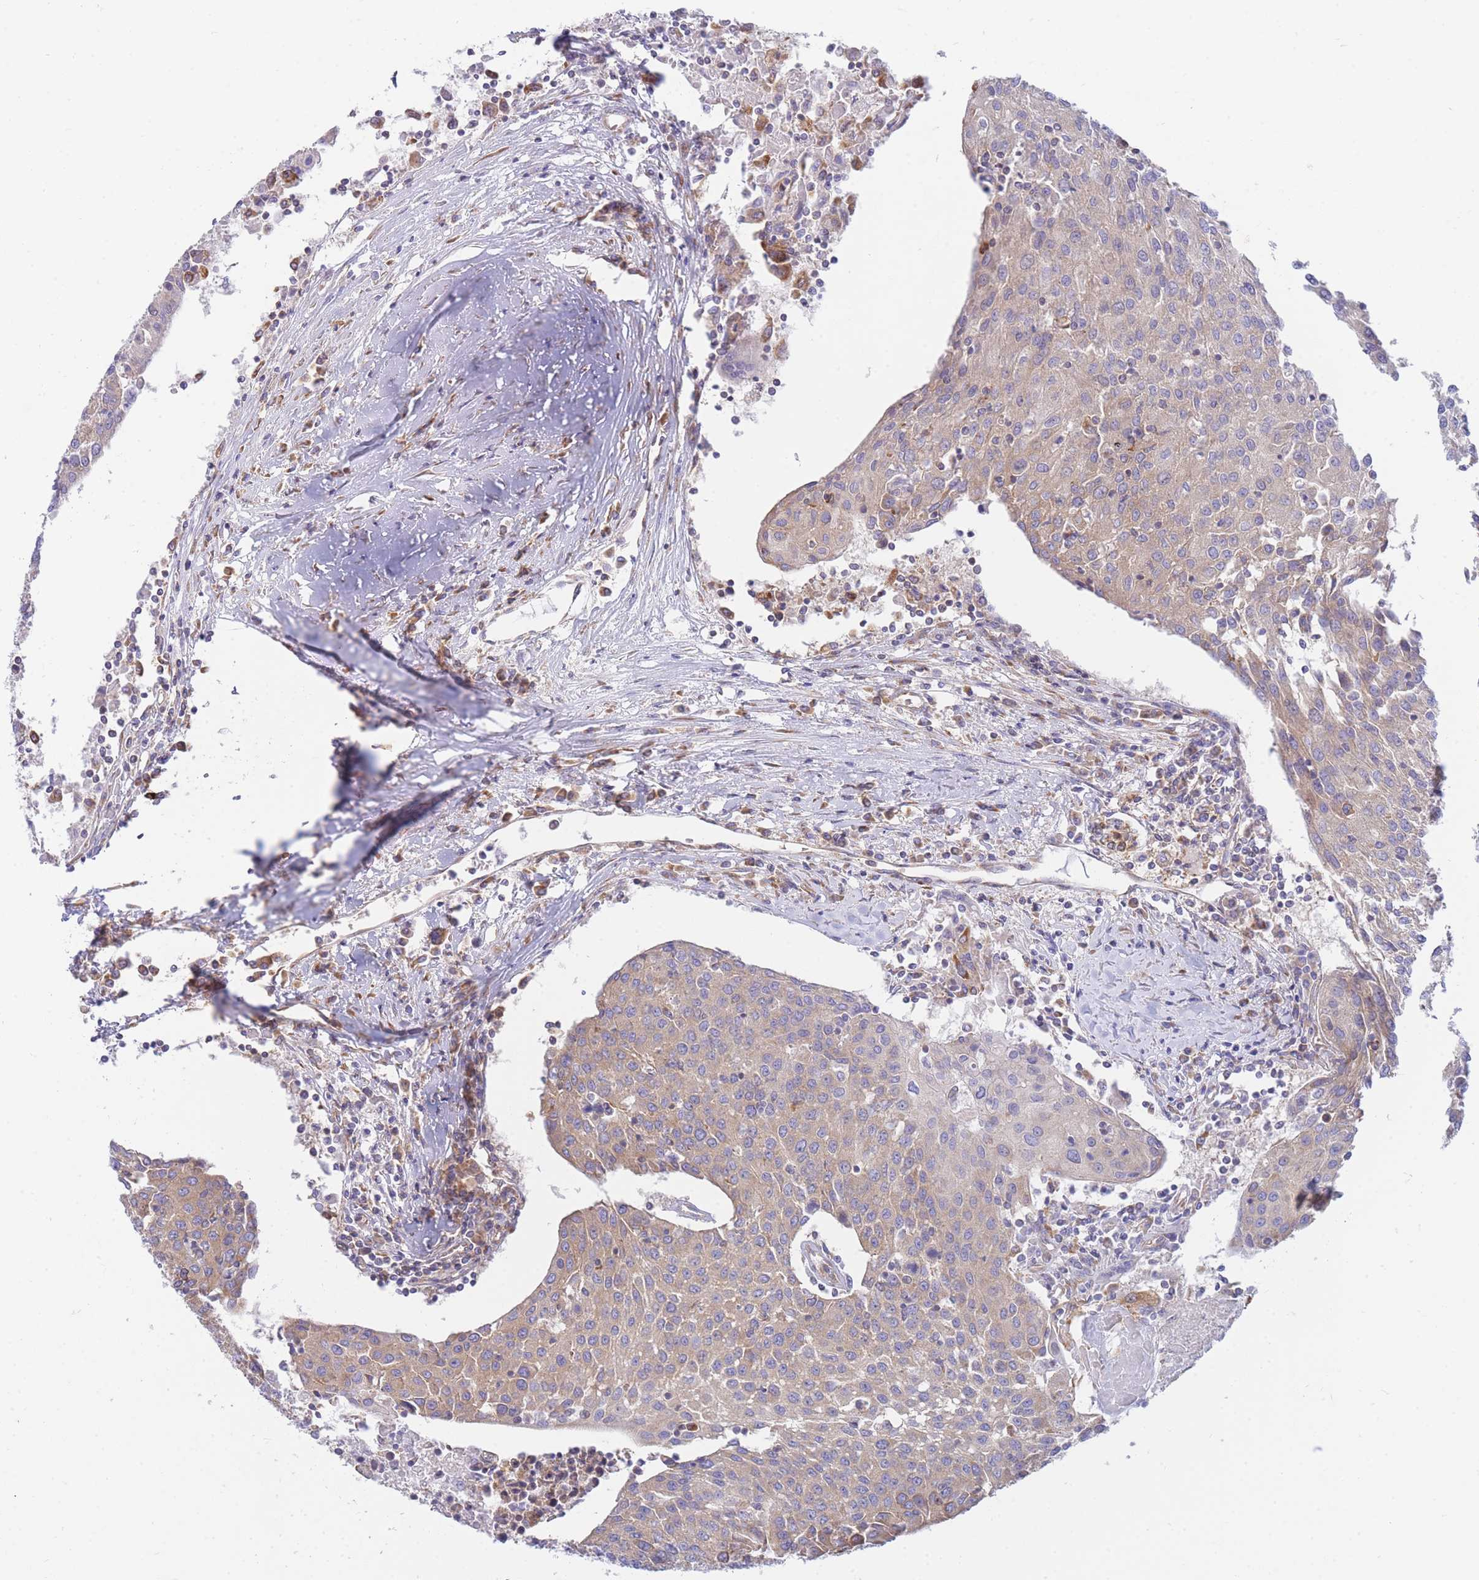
{"staining": {"intensity": "weak", "quantity": ">75%", "location": "cytoplasmic/membranous"}, "tissue": "urothelial cancer", "cell_type": "Tumor cells", "image_type": "cancer", "snomed": [{"axis": "morphology", "description": "Urothelial carcinoma, High grade"}, {"axis": "topography", "description": "Urinary bladder"}], "caption": "DAB (3,3'-diaminobenzidine) immunohistochemical staining of urothelial cancer shows weak cytoplasmic/membranous protein positivity in approximately >75% of tumor cells. (IHC, brightfield microscopy, high magnification).", "gene": "SH2B2", "patient": {"sex": "female", "age": 85}}